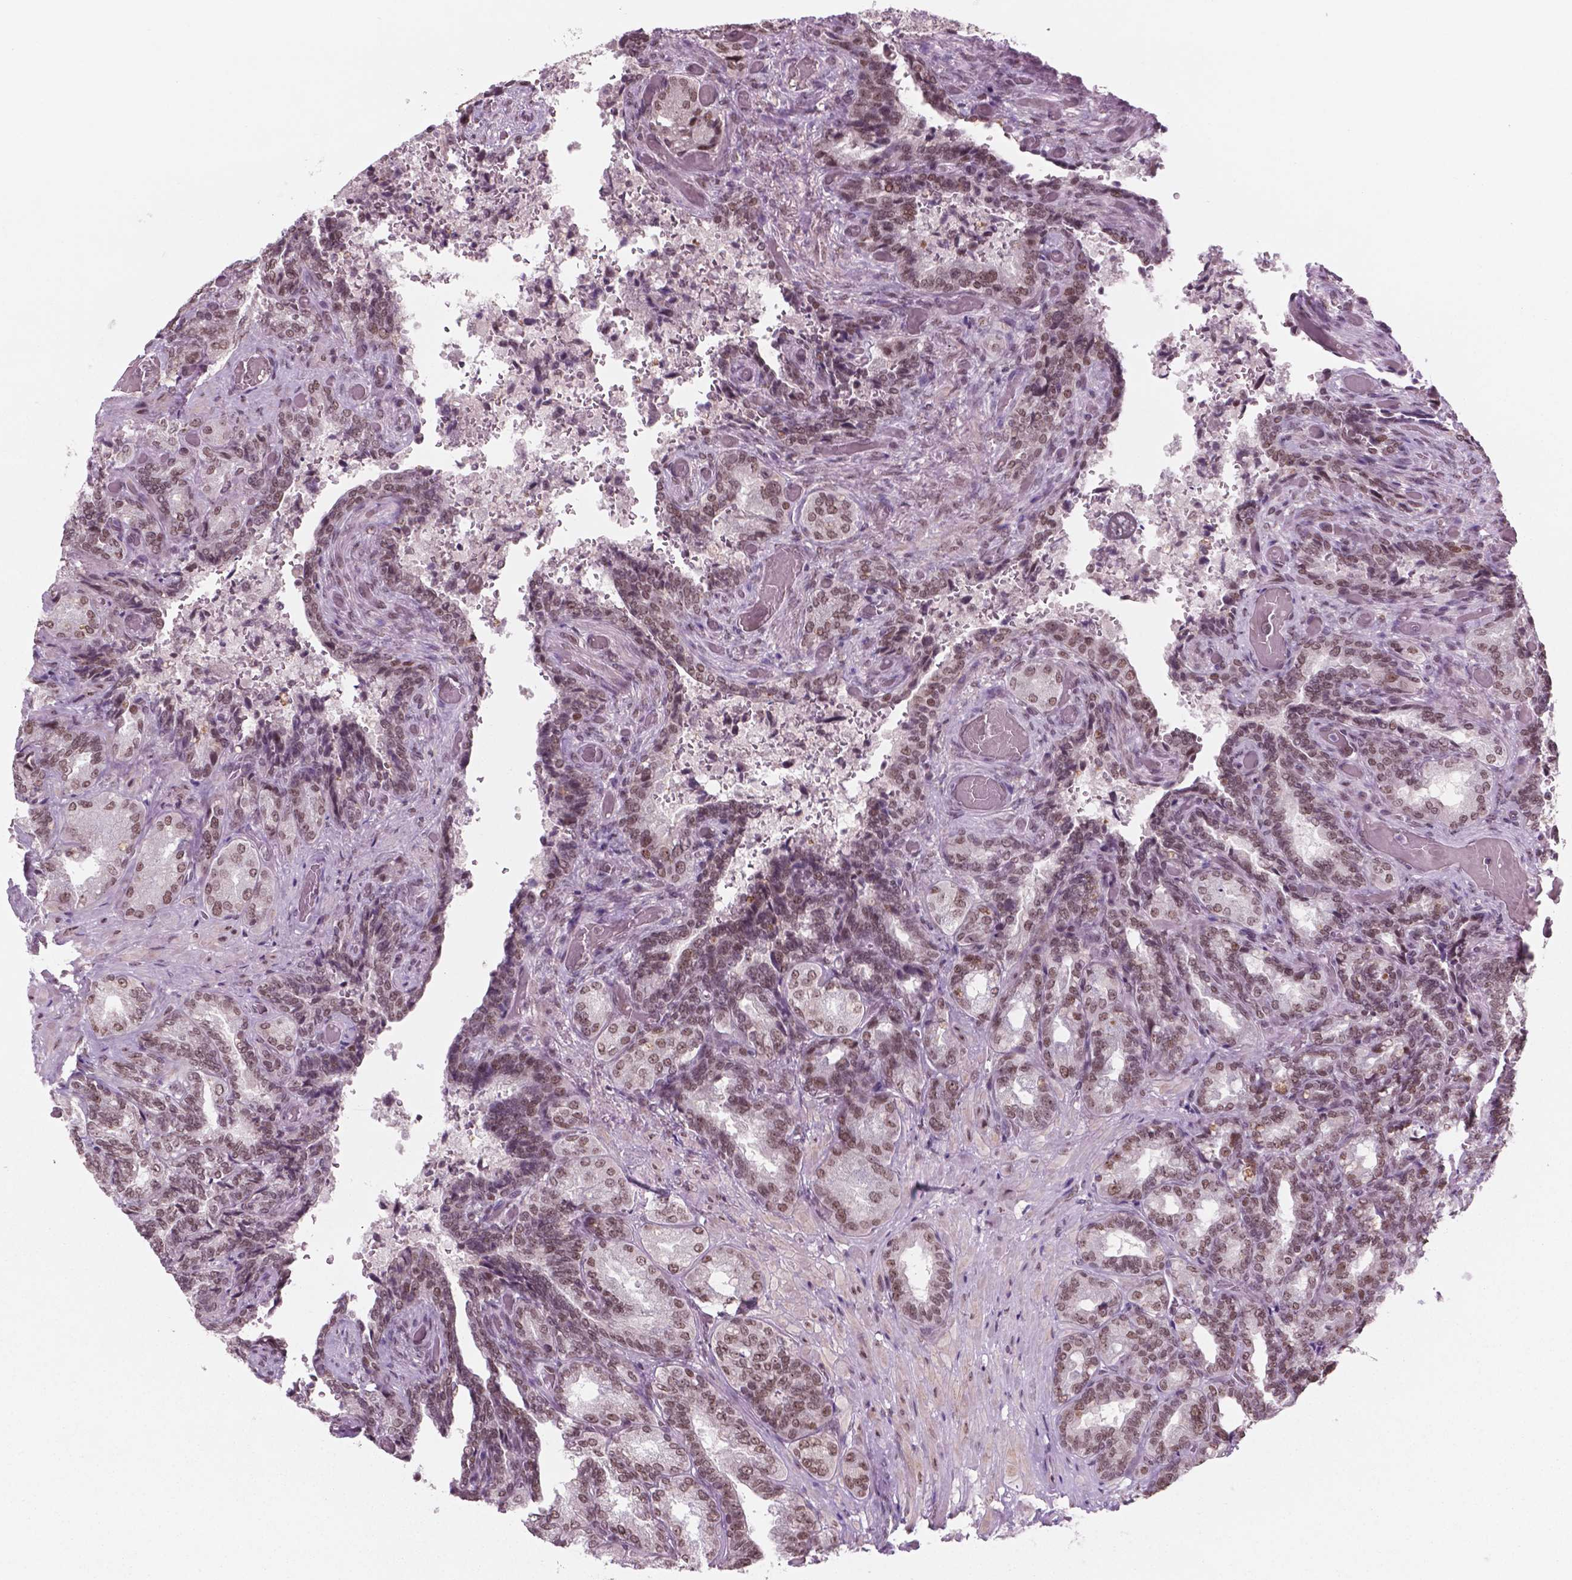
{"staining": {"intensity": "moderate", "quantity": ">75%", "location": "nuclear"}, "tissue": "seminal vesicle", "cell_type": "Glandular cells", "image_type": "normal", "snomed": [{"axis": "morphology", "description": "Normal tissue, NOS"}, {"axis": "topography", "description": "Seminal veicle"}], "caption": "DAB (3,3'-diaminobenzidine) immunohistochemical staining of normal seminal vesicle shows moderate nuclear protein expression in about >75% of glandular cells.", "gene": "POLR2E", "patient": {"sex": "male", "age": 68}}